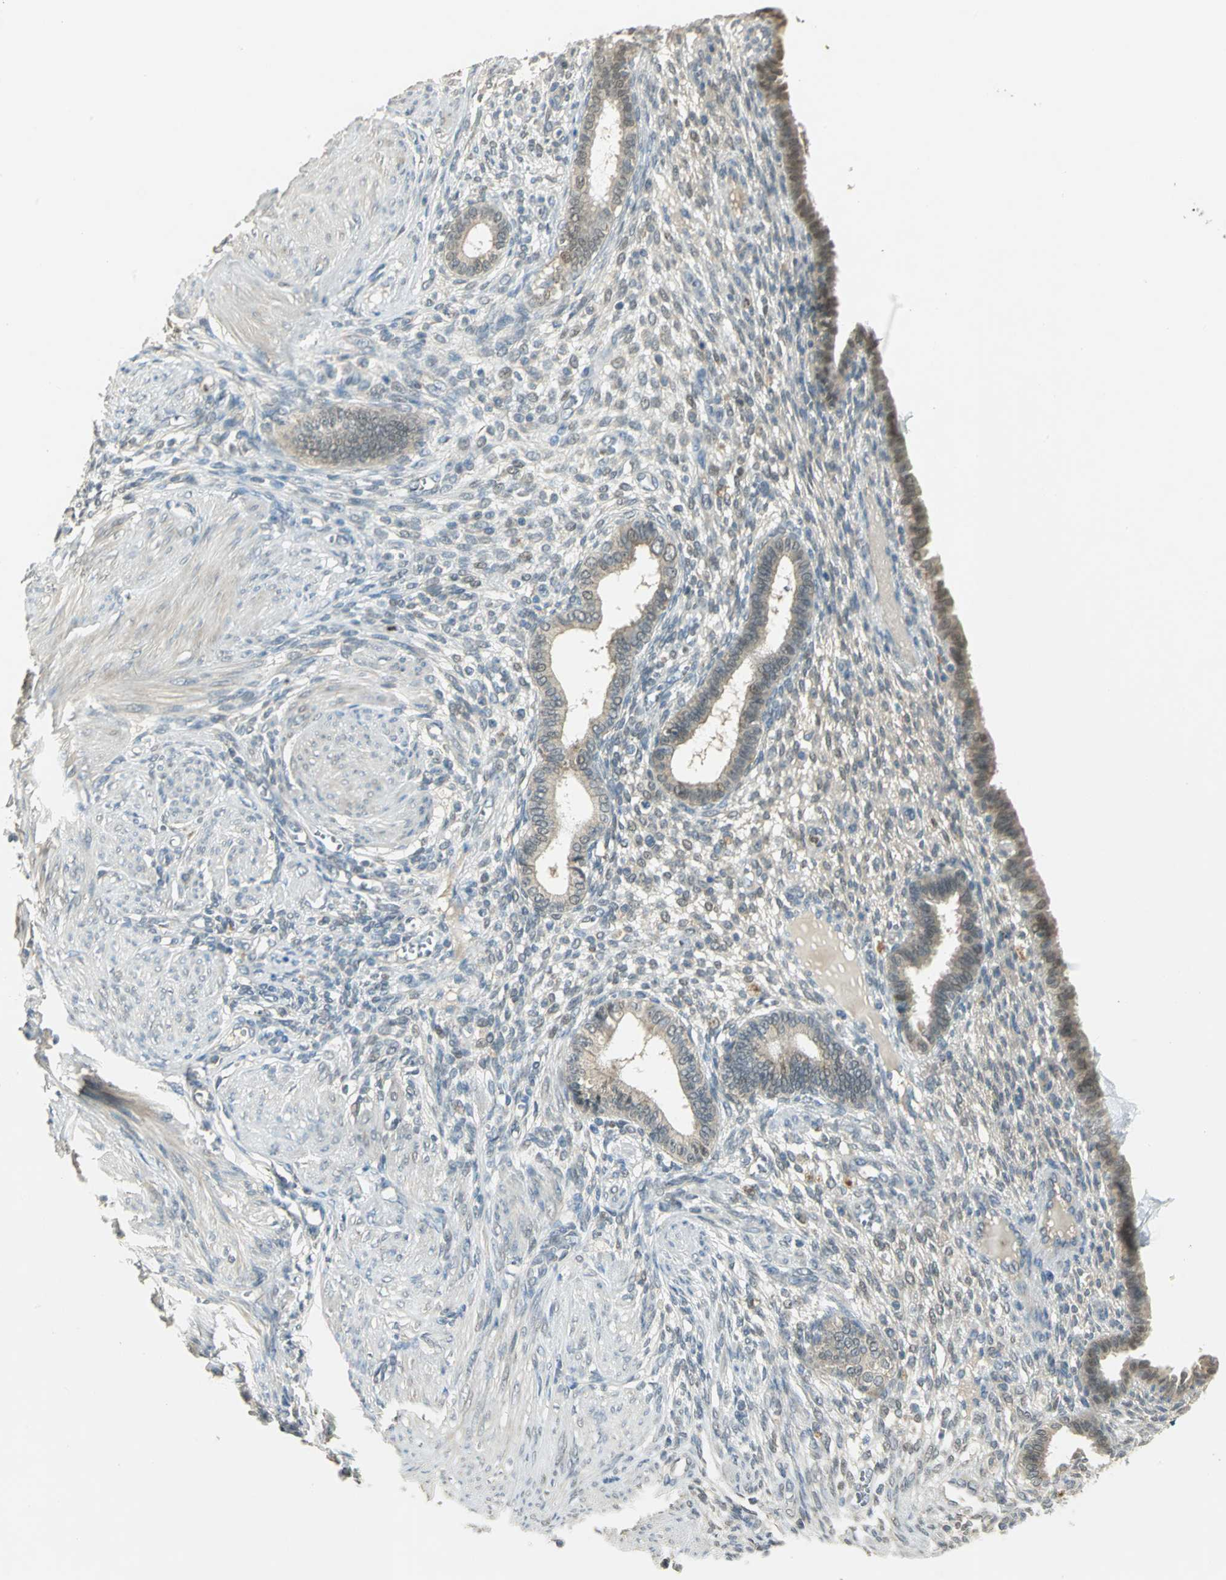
{"staining": {"intensity": "weak", "quantity": "<25%", "location": "cytoplasmic/membranous"}, "tissue": "endometrium", "cell_type": "Cells in endometrial stroma", "image_type": "normal", "snomed": [{"axis": "morphology", "description": "Normal tissue, NOS"}, {"axis": "topography", "description": "Endometrium"}], "caption": "This micrograph is of normal endometrium stained with IHC to label a protein in brown with the nuclei are counter-stained blue. There is no positivity in cells in endometrial stroma.", "gene": "BIRC2", "patient": {"sex": "female", "age": 72}}